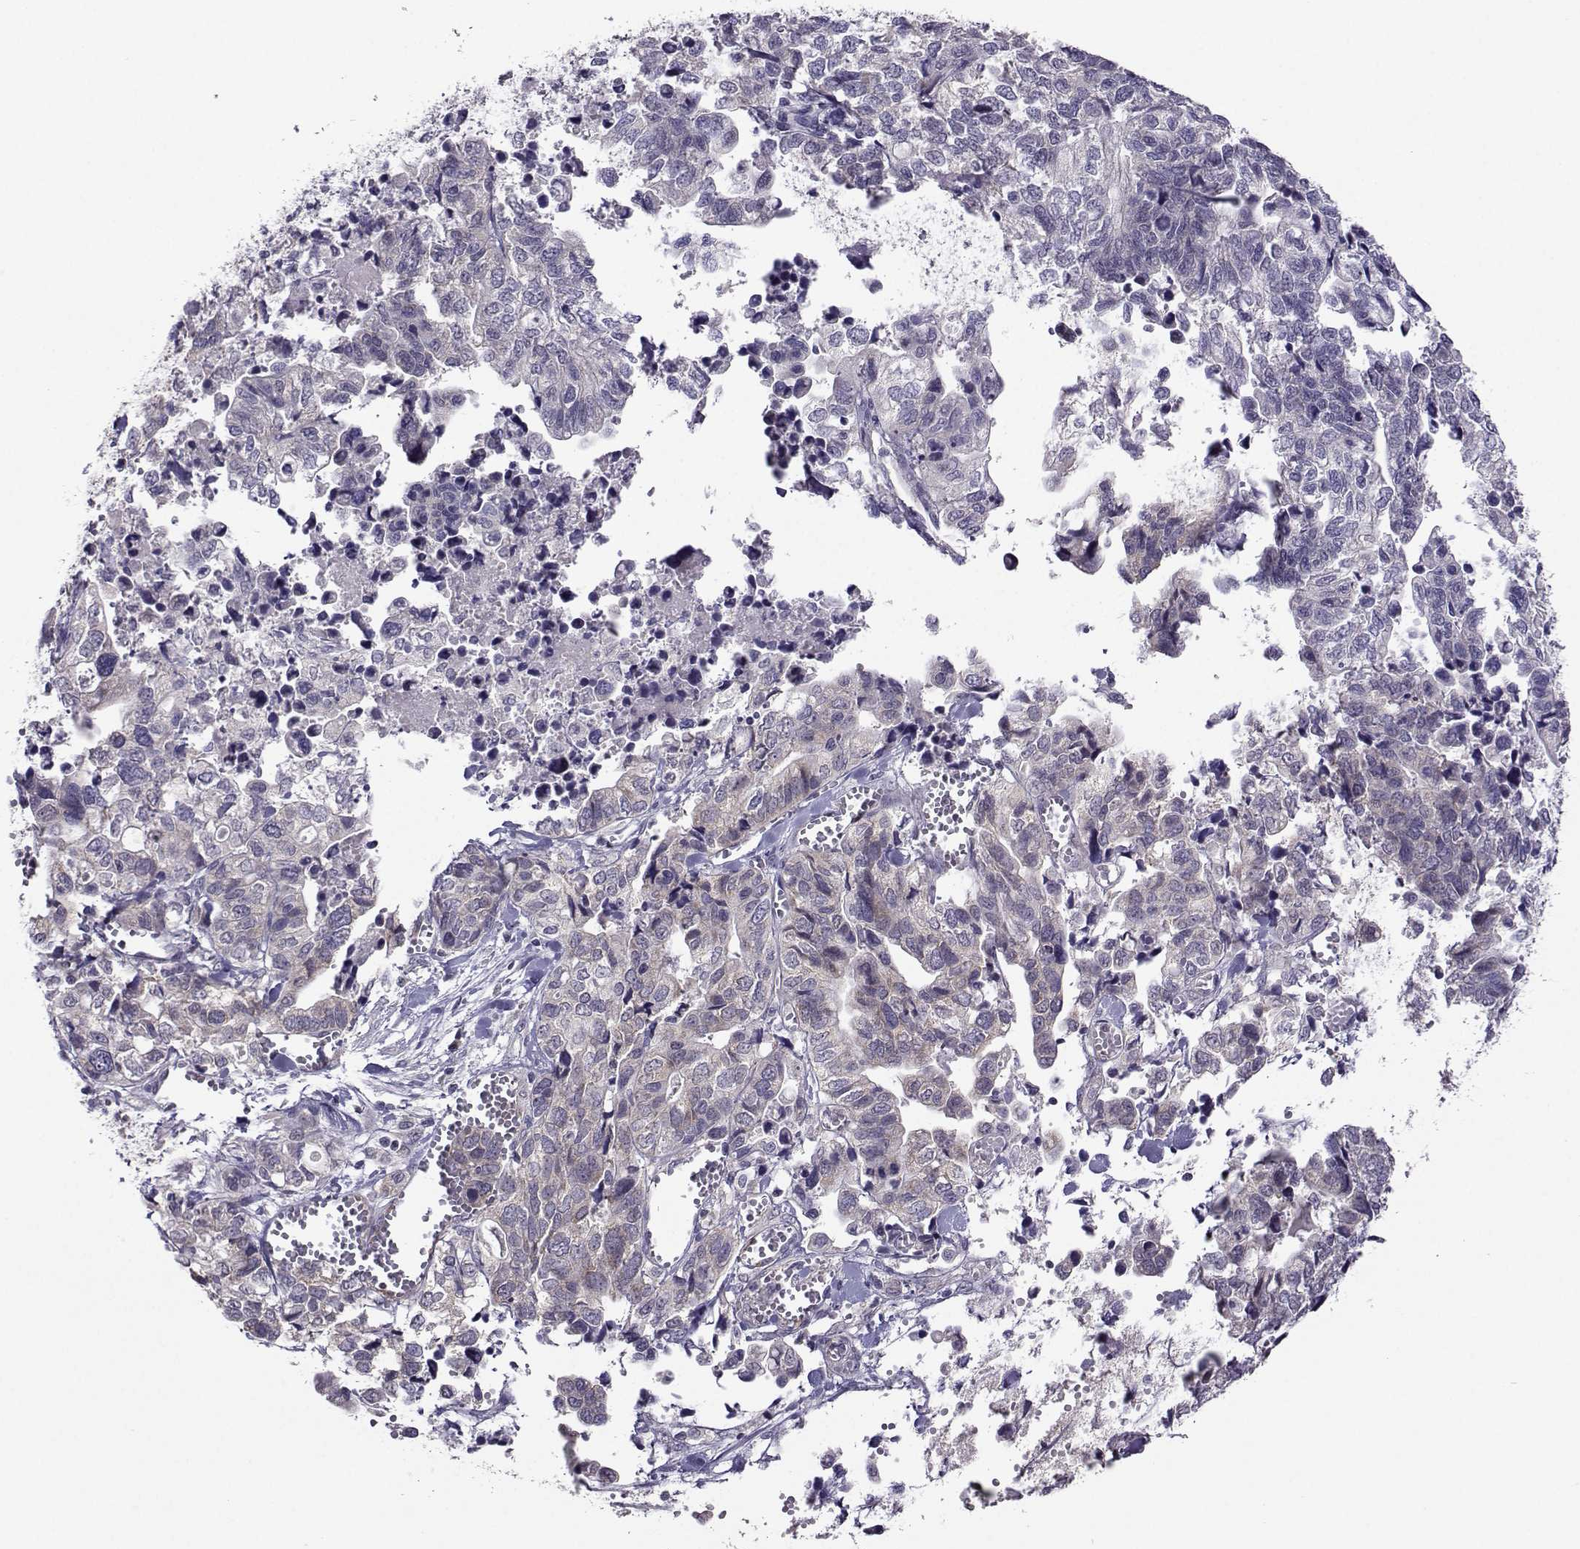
{"staining": {"intensity": "weak", "quantity": "<25%", "location": "cytoplasmic/membranous"}, "tissue": "stomach cancer", "cell_type": "Tumor cells", "image_type": "cancer", "snomed": [{"axis": "morphology", "description": "Adenocarcinoma, NOS"}, {"axis": "topography", "description": "Stomach, upper"}], "caption": "High power microscopy image of an IHC histopathology image of stomach cancer, revealing no significant expression in tumor cells.", "gene": "DDX20", "patient": {"sex": "female", "age": 67}}